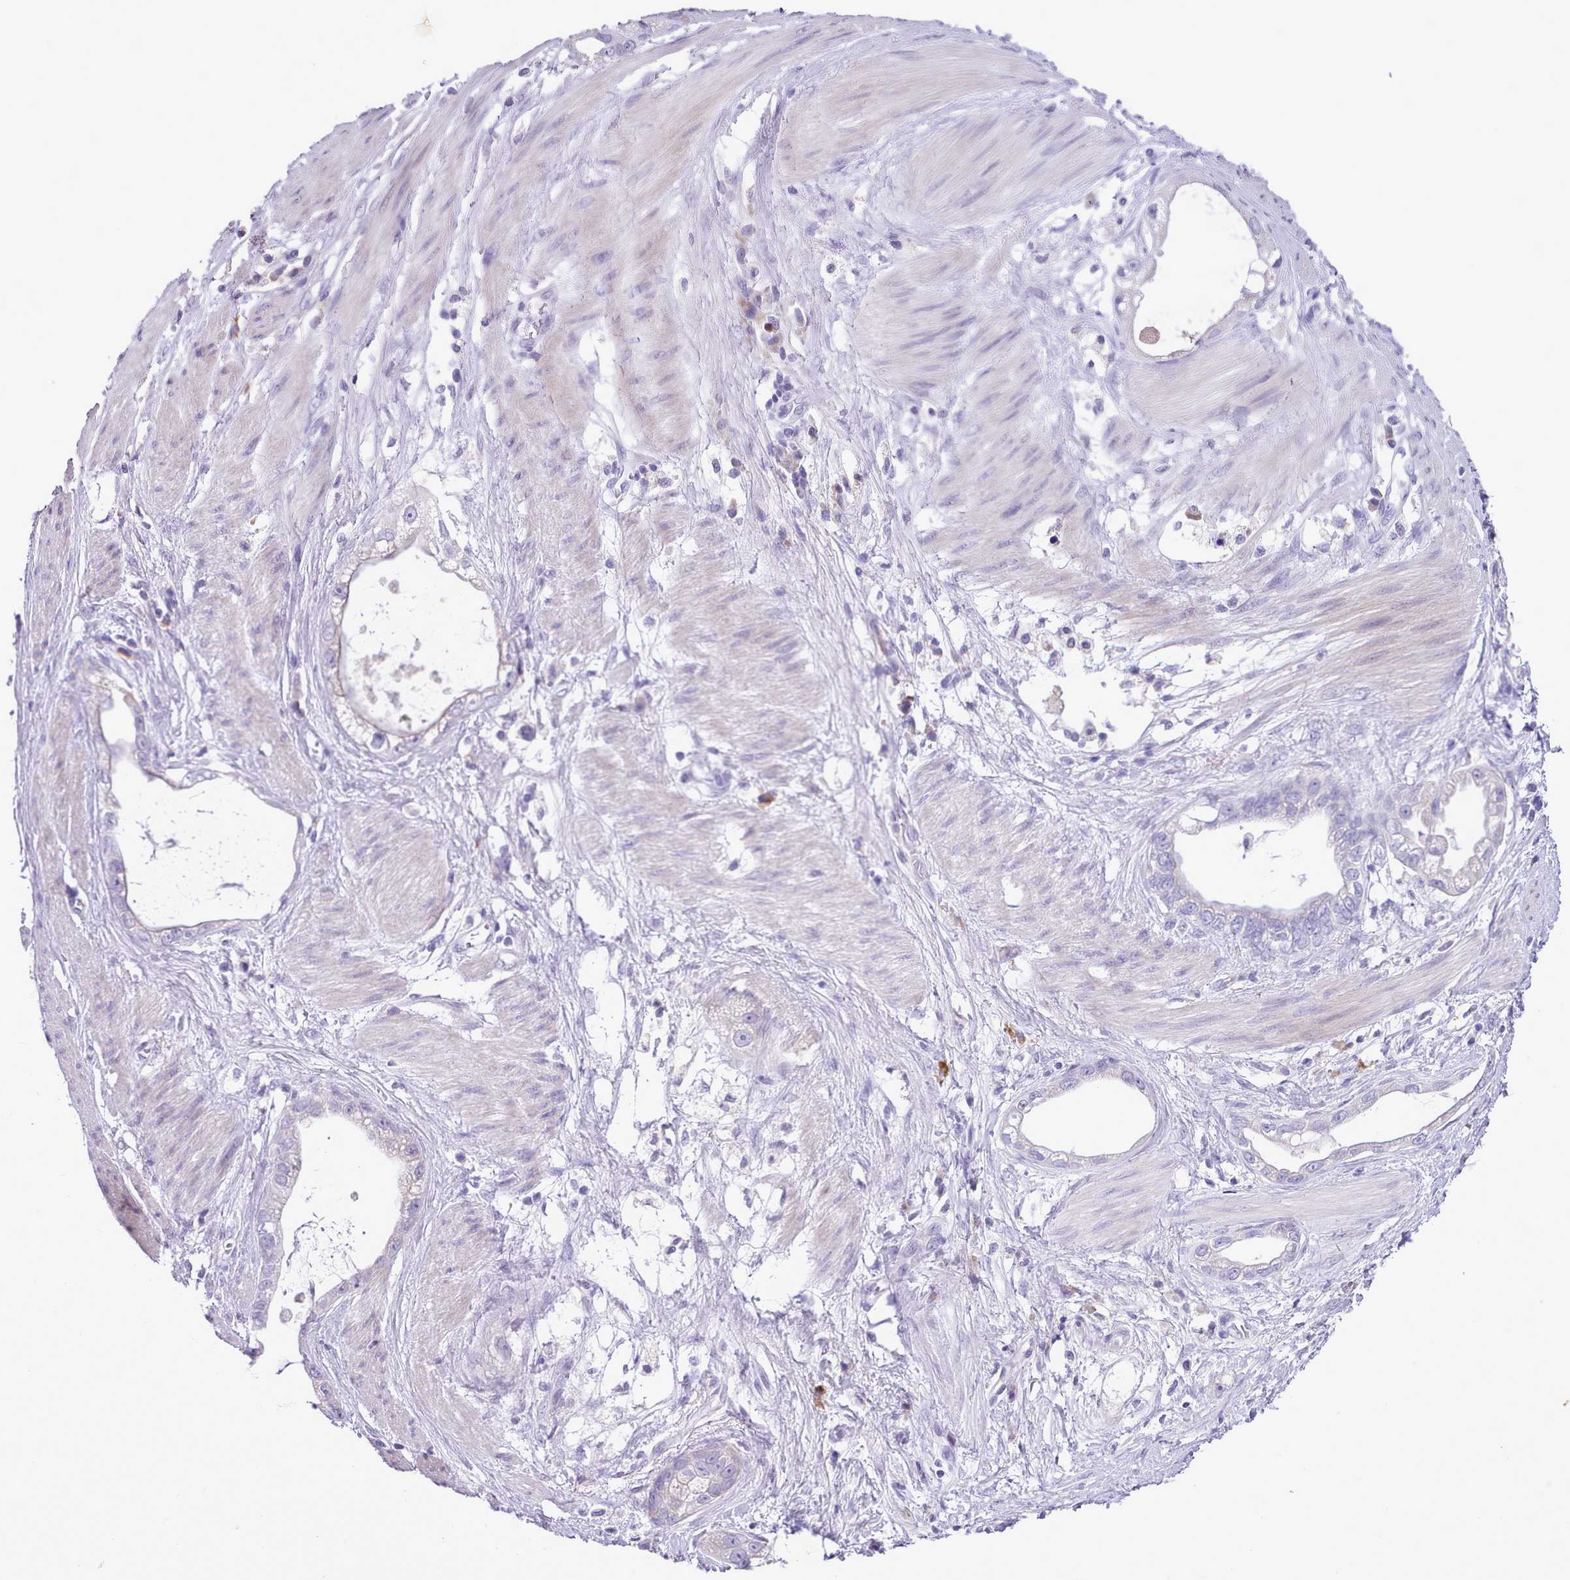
{"staining": {"intensity": "negative", "quantity": "none", "location": "none"}, "tissue": "stomach cancer", "cell_type": "Tumor cells", "image_type": "cancer", "snomed": [{"axis": "morphology", "description": "Adenocarcinoma, NOS"}, {"axis": "topography", "description": "Stomach"}], "caption": "The photomicrograph reveals no significant staining in tumor cells of stomach cancer.", "gene": "FAM83E", "patient": {"sex": "male", "age": 55}}